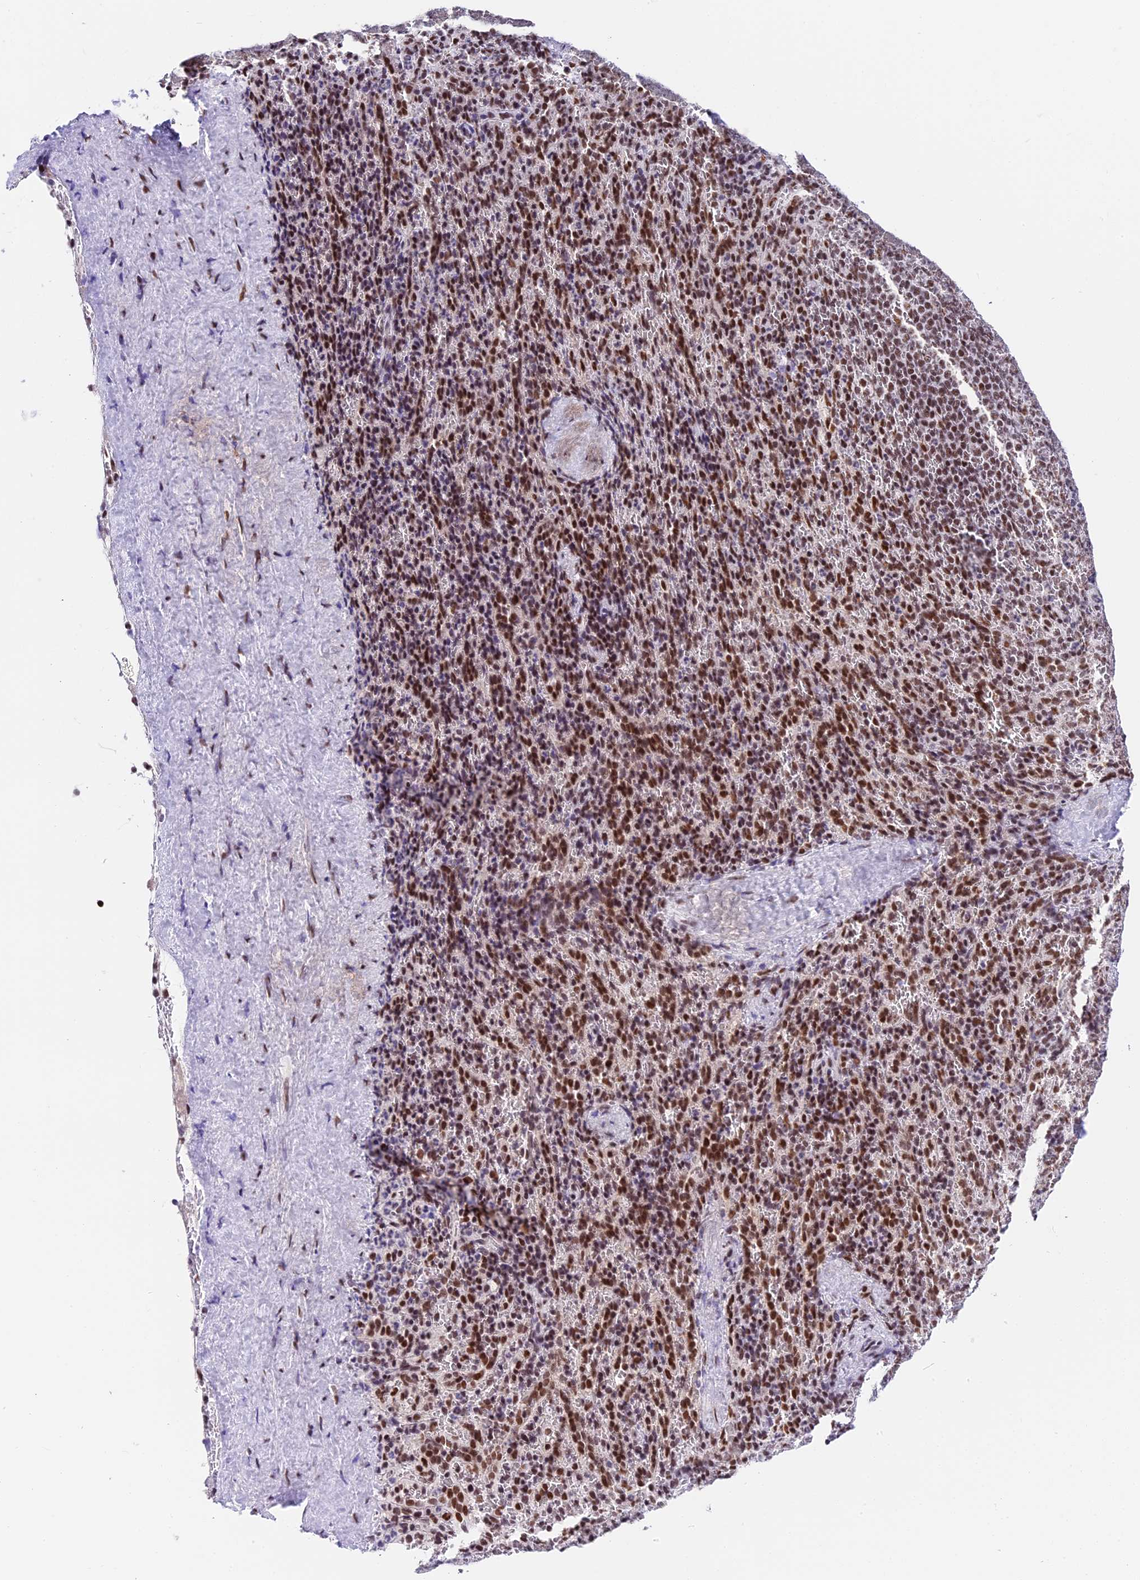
{"staining": {"intensity": "moderate", "quantity": ">75%", "location": "nuclear"}, "tissue": "spleen", "cell_type": "Cells in red pulp", "image_type": "normal", "snomed": [{"axis": "morphology", "description": "Normal tissue, NOS"}, {"axis": "topography", "description": "Spleen"}], "caption": "Cells in red pulp reveal moderate nuclear expression in approximately >75% of cells in benign spleen.", "gene": "SBNO1", "patient": {"sex": "female", "age": 21}}